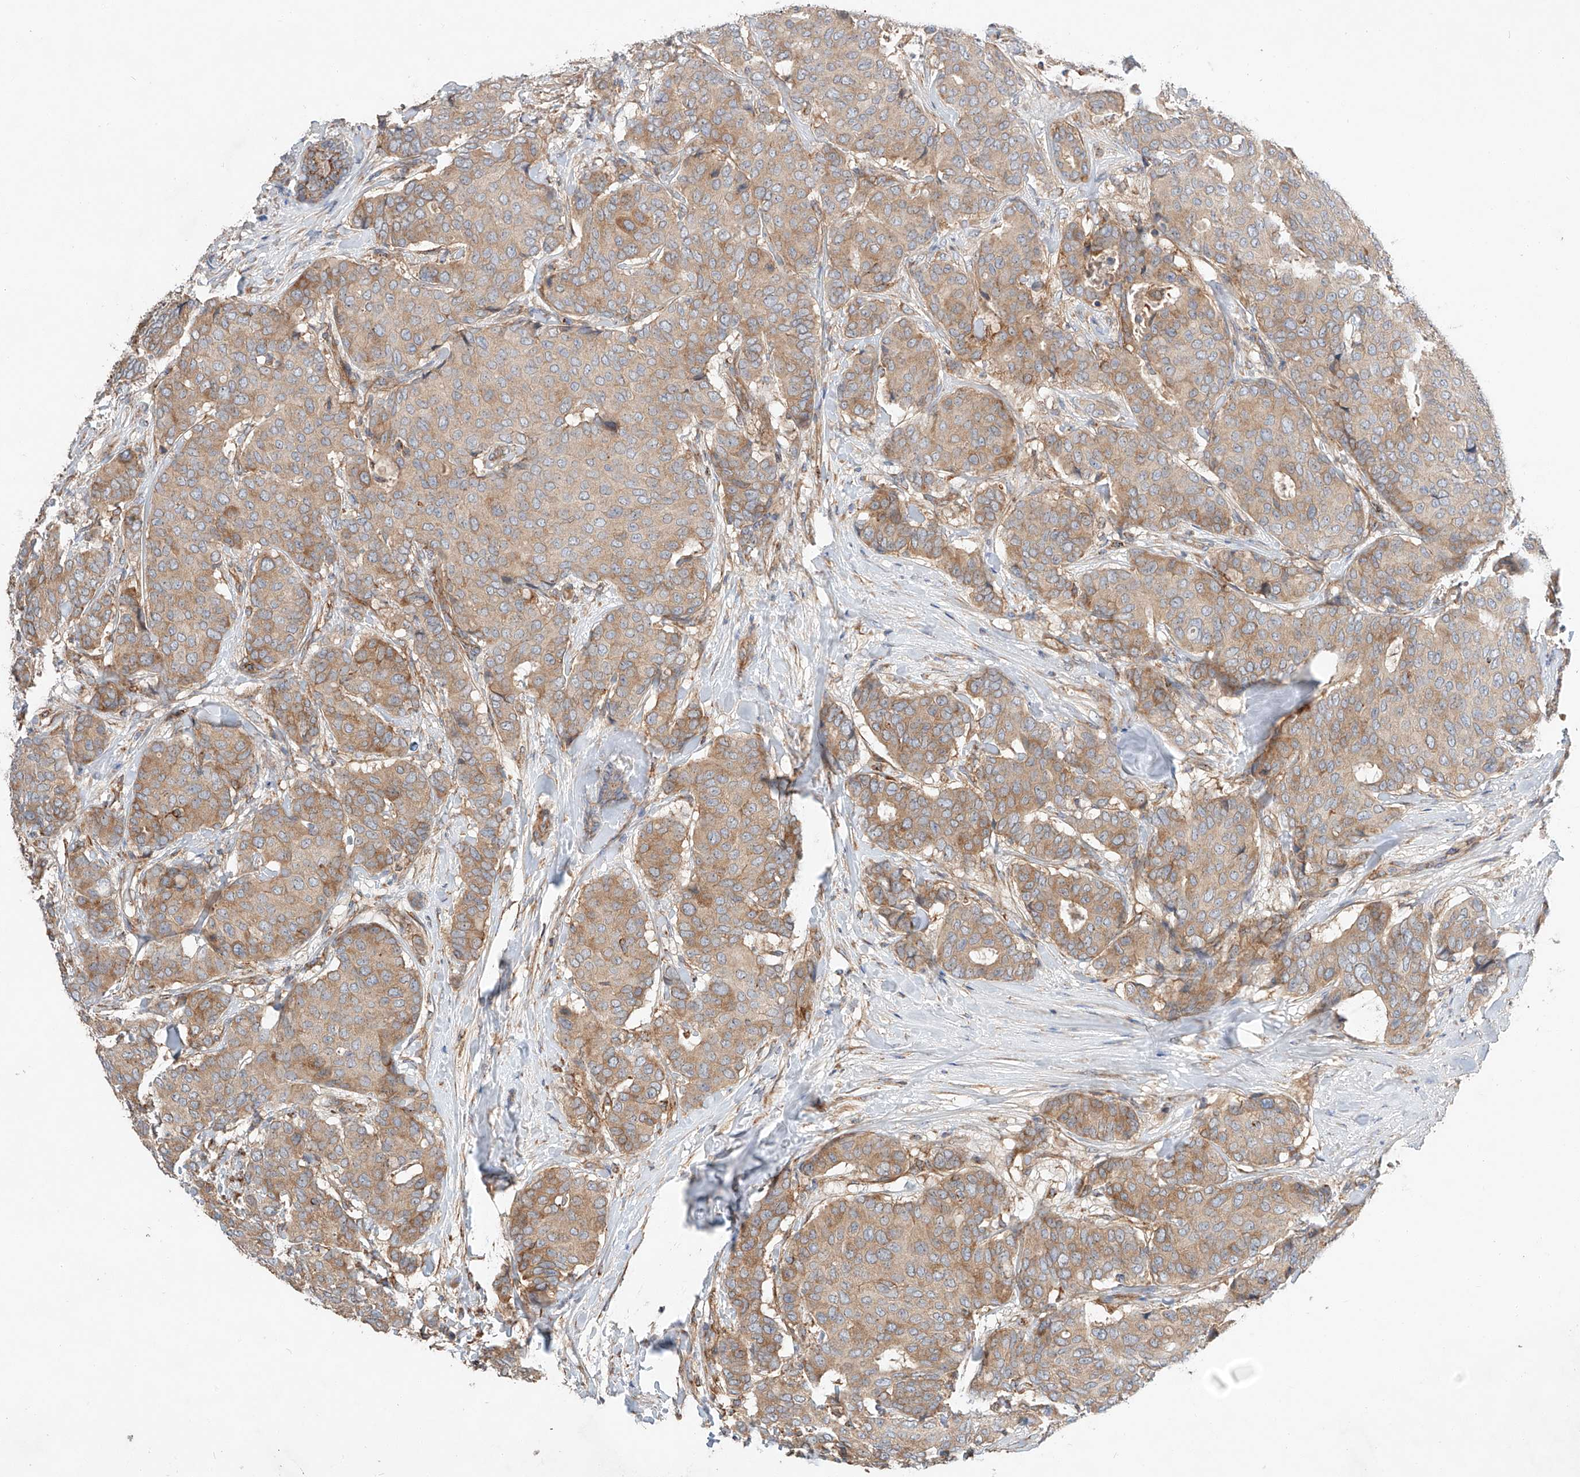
{"staining": {"intensity": "moderate", "quantity": ">75%", "location": "cytoplasmic/membranous"}, "tissue": "breast cancer", "cell_type": "Tumor cells", "image_type": "cancer", "snomed": [{"axis": "morphology", "description": "Duct carcinoma"}, {"axis": "topography", "description": "Breast"}], "caption": "Protein expression analysis of human infiltrating ductal carcinoma (breast) reveals moderate cytoplasmic/membranous expression in approximately >75% of tumor cells. (DAB IHC with brightfield microscopy, high magnification).", "gene": "RUSC1", "patient": {"sex": "female", "age": 75}}